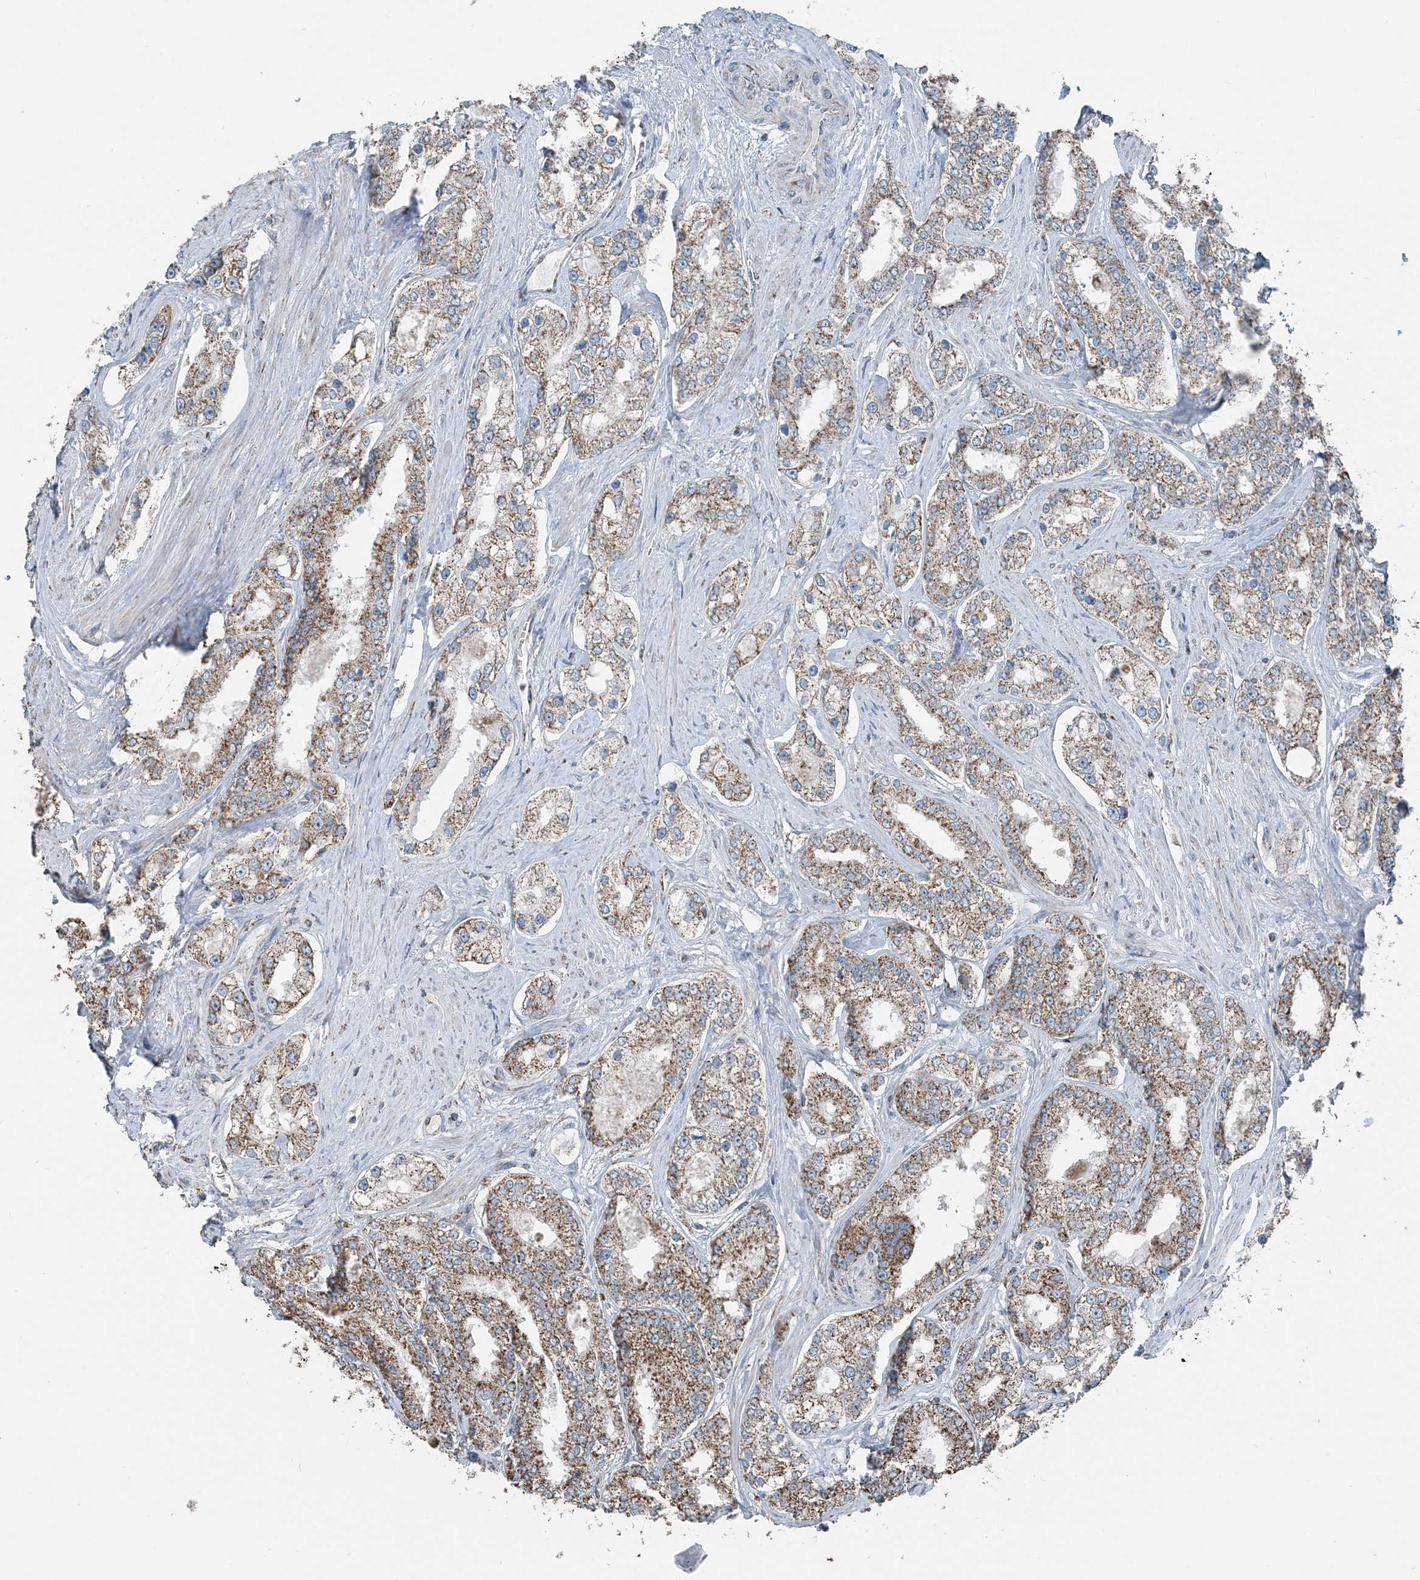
{"staining": {"intensity": "moderate", "quantity": ">75%", "location": "cytoplasmic/membranous"}, "tissue": "prostate cancer", "cell_type": "Tumor cells", "image_type": "cancer", "snomed": [{"axis": "morphology", "description": "Normal tissue, NOS"}, {"axis": "morphology", "description": "Adenocarcinoma, High grade"}, {"axis": "topography", "description": "Prostate"}], "caption": "Prostate adenocarcinoma (high-grade) stained for a protein (brown) displays moderate cytoplasmic/membranous positive expression in about >75% of tumor cells.", "gene": "SUCLG1", "patient": {"sex": "male", "age": 83}}